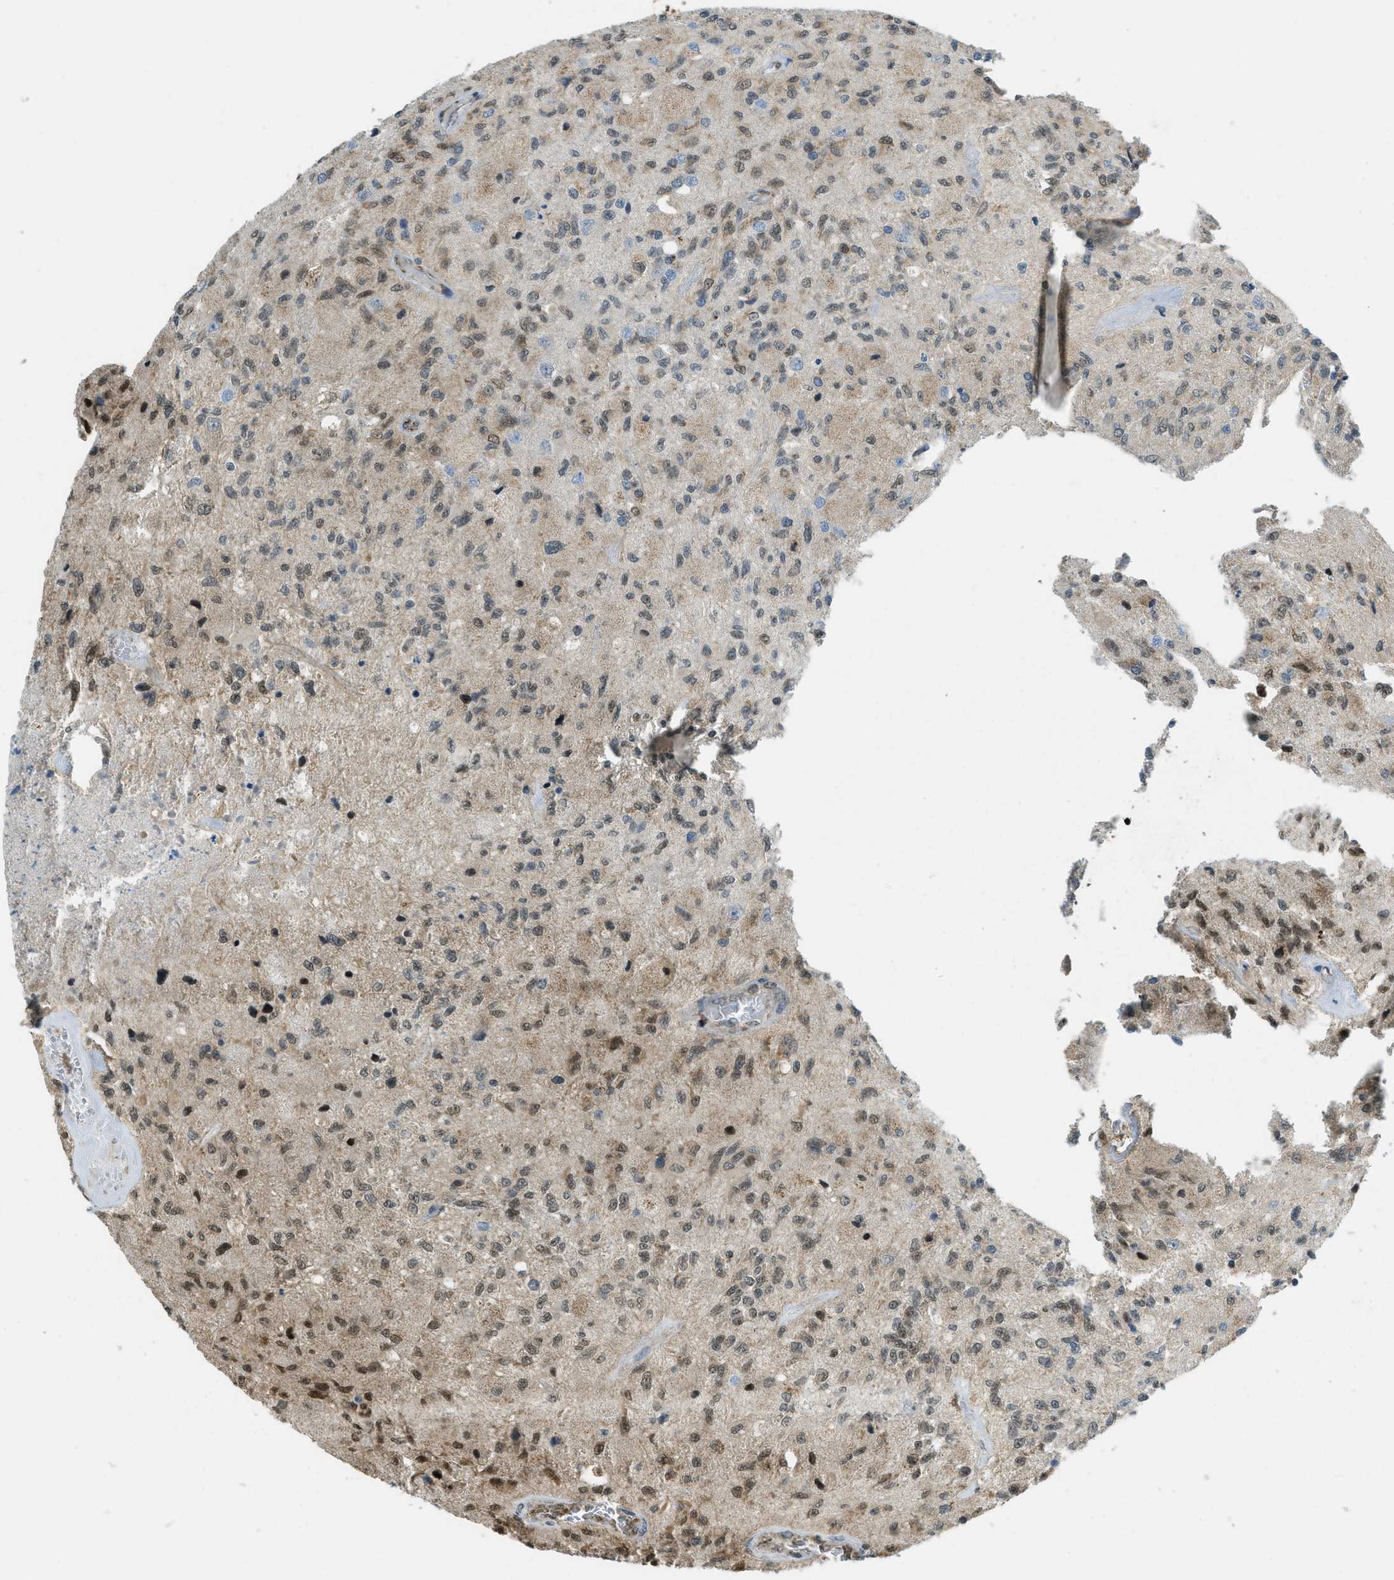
{"staining": {"intensity": "moderate", "quantity": "25%-75%", "location": "nuclear"}, "tissue": "glioma", "cell_type": "Tumor cells", "image_type": "cancer", "snomed": [{"axis": "morphology", "description": "Normal tissue, NOS"}, {"axis": "morphology", "description": "Glioma, malignant, High grade"}, {"axis": "topography", "description": "Cerebral cortex"}], "caption": "A brown stain highlights moderate nuclear positivity of a protein in glioma tumor cells.", "gene": "TNPO1", "patient": {"sex": "male", "age": 77}}